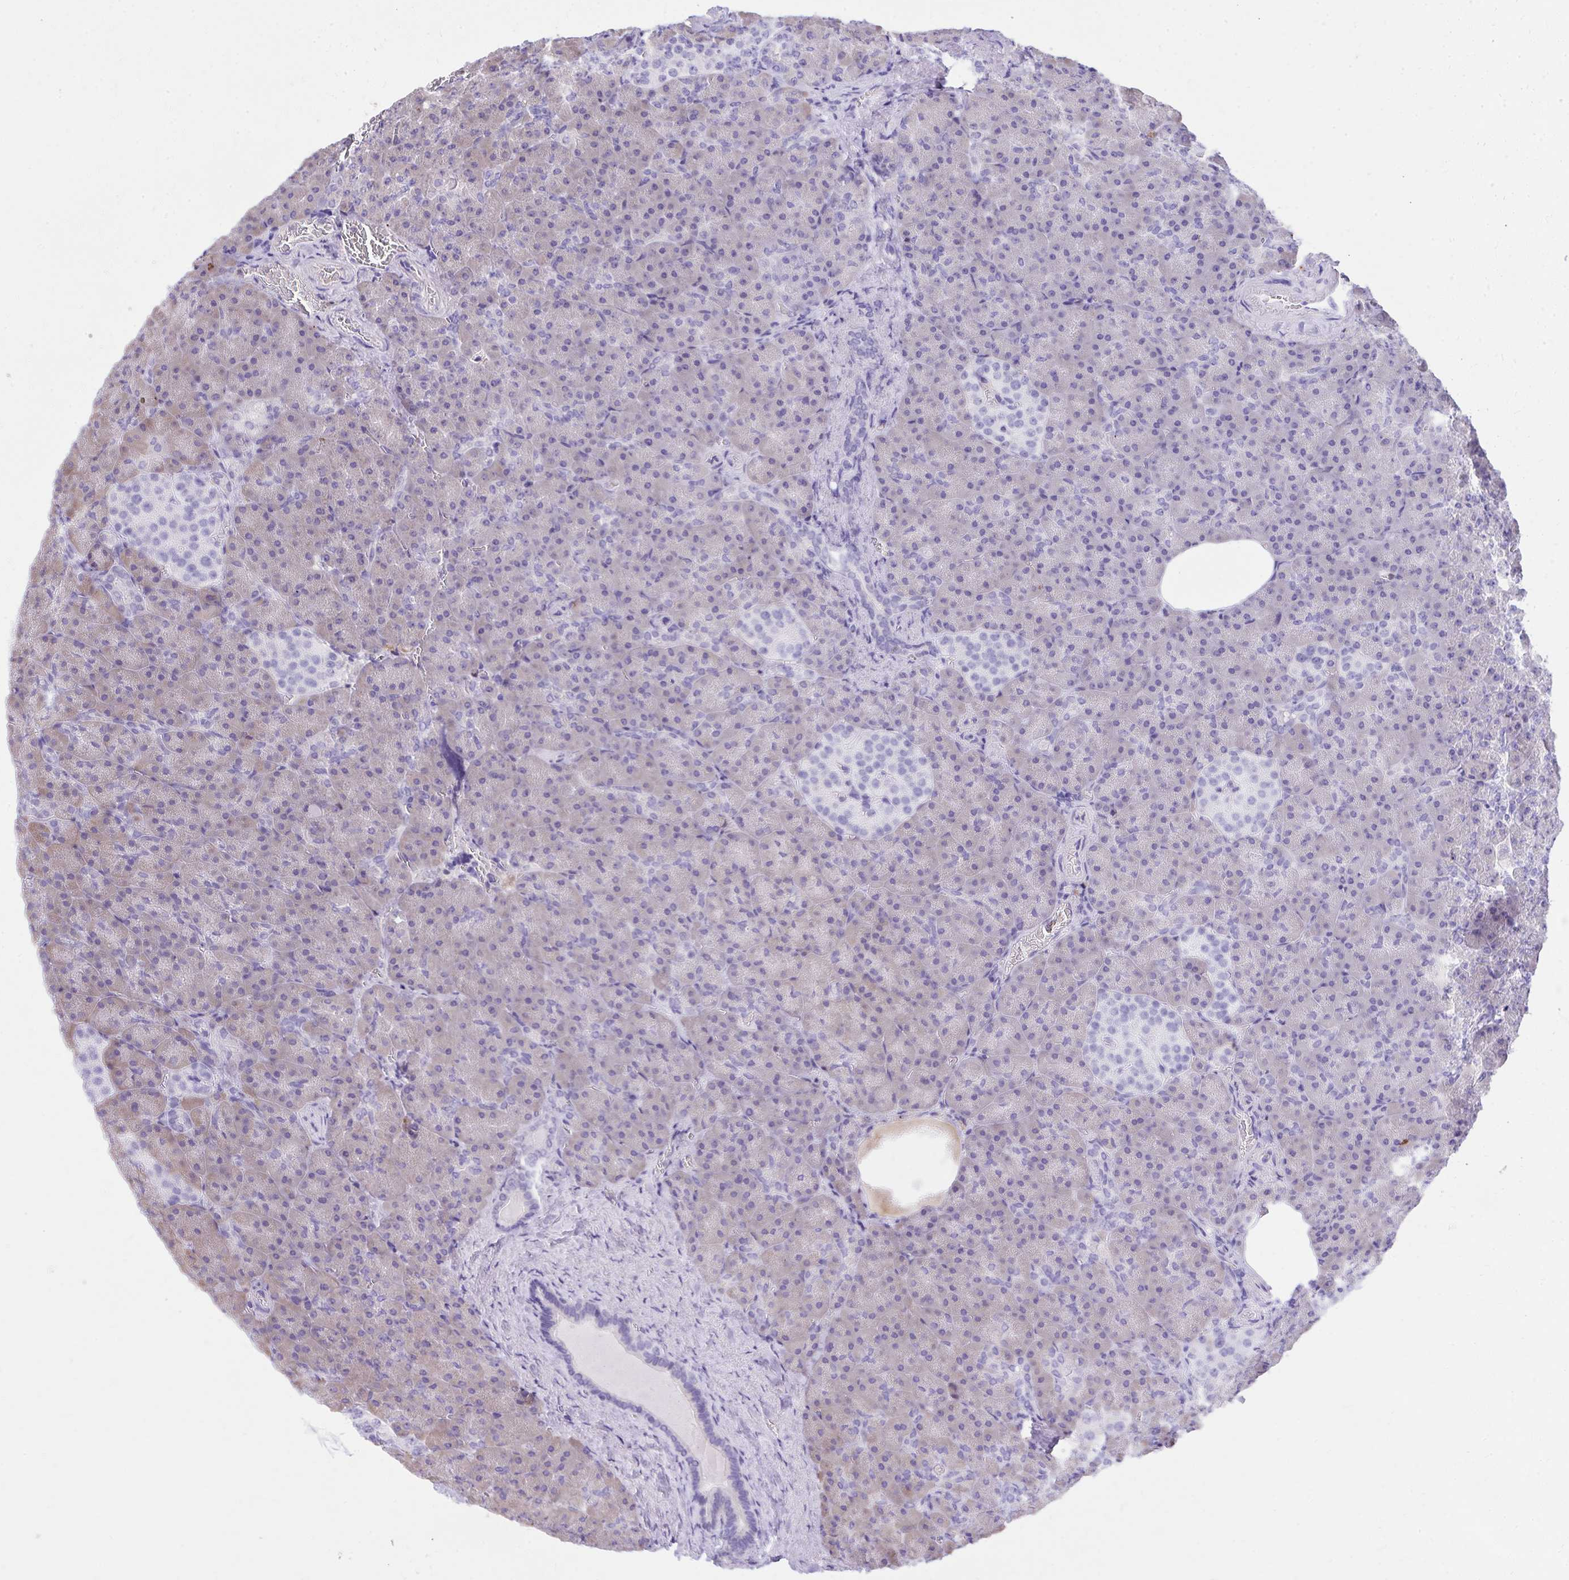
{"staining": {"intensity": "negative", "quantity": "none", "location": "none"}, "tissue": "pancreas", "cell_type": "Exocrine glandular cells", "image_type": "normal", "snomed": [{"axis": "morphology", "description": "Normal tissue, NOS"}, {"axis": "topography", "description": "Pancreas"}], "caption": "A histopathology image of pancreas stained for a protein exhibits no brown staining in exocrine glandular cells.", "gene": "HRG", "patient": {"sex": "female", "age": 74}}